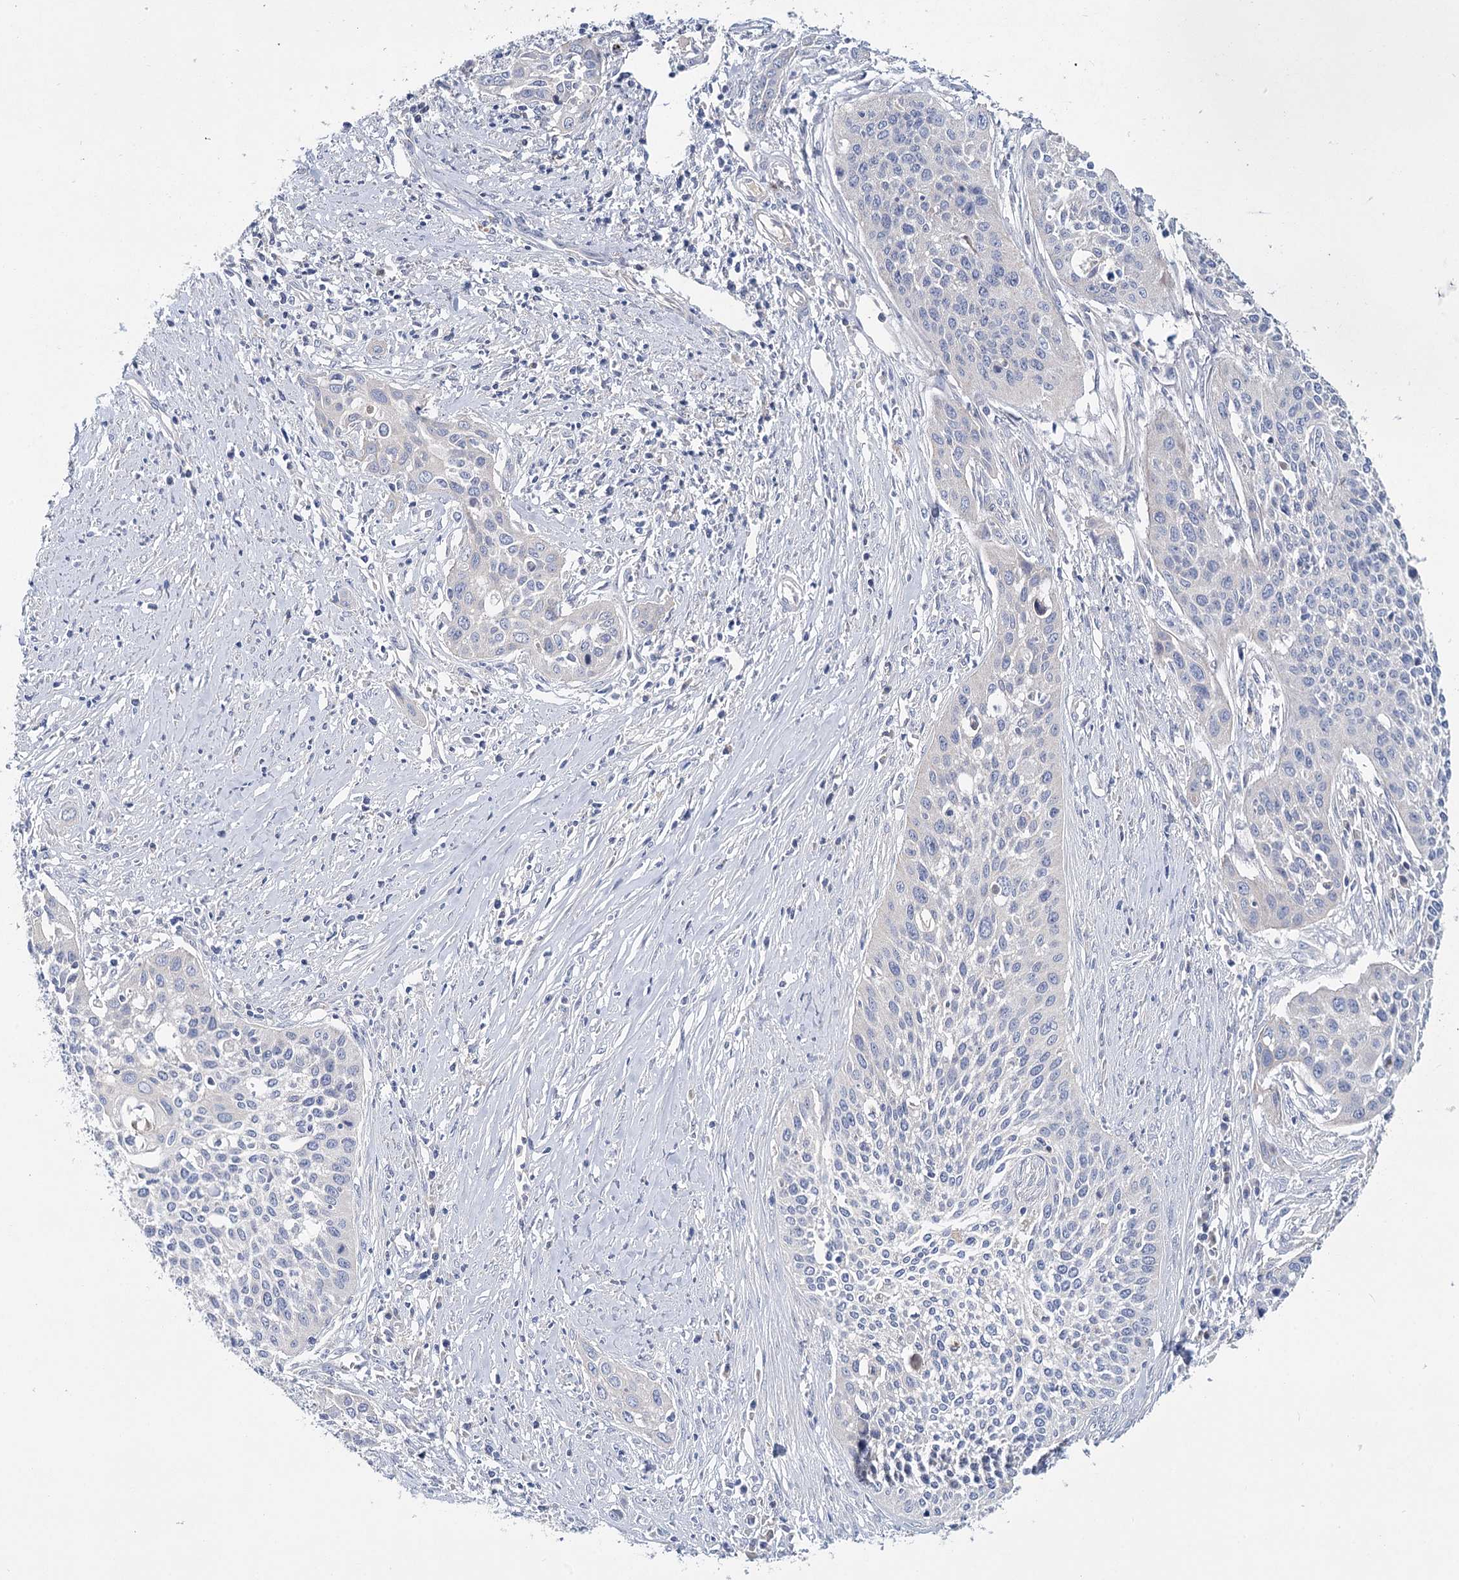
{"staining": {"intensity": "negative", "quantity": "none", "location": "none"}, "tissue": "cervical cancer", "cell_type": "Tumor cells", "image_type": "cancer", "snomed": [{"axis": "morphology", "description": "Squamous cell carcinoma, NOS"}, {"axis": "topography", "description": "Cervix"}], "caption": "Cervical cancer (squamous cell carcinoma) stained for a protein using immunohistochemistry exhibits no positivity tumor cells.", "gene": "ANKRD16", "patient": {"sex": "female", "age": 34}}